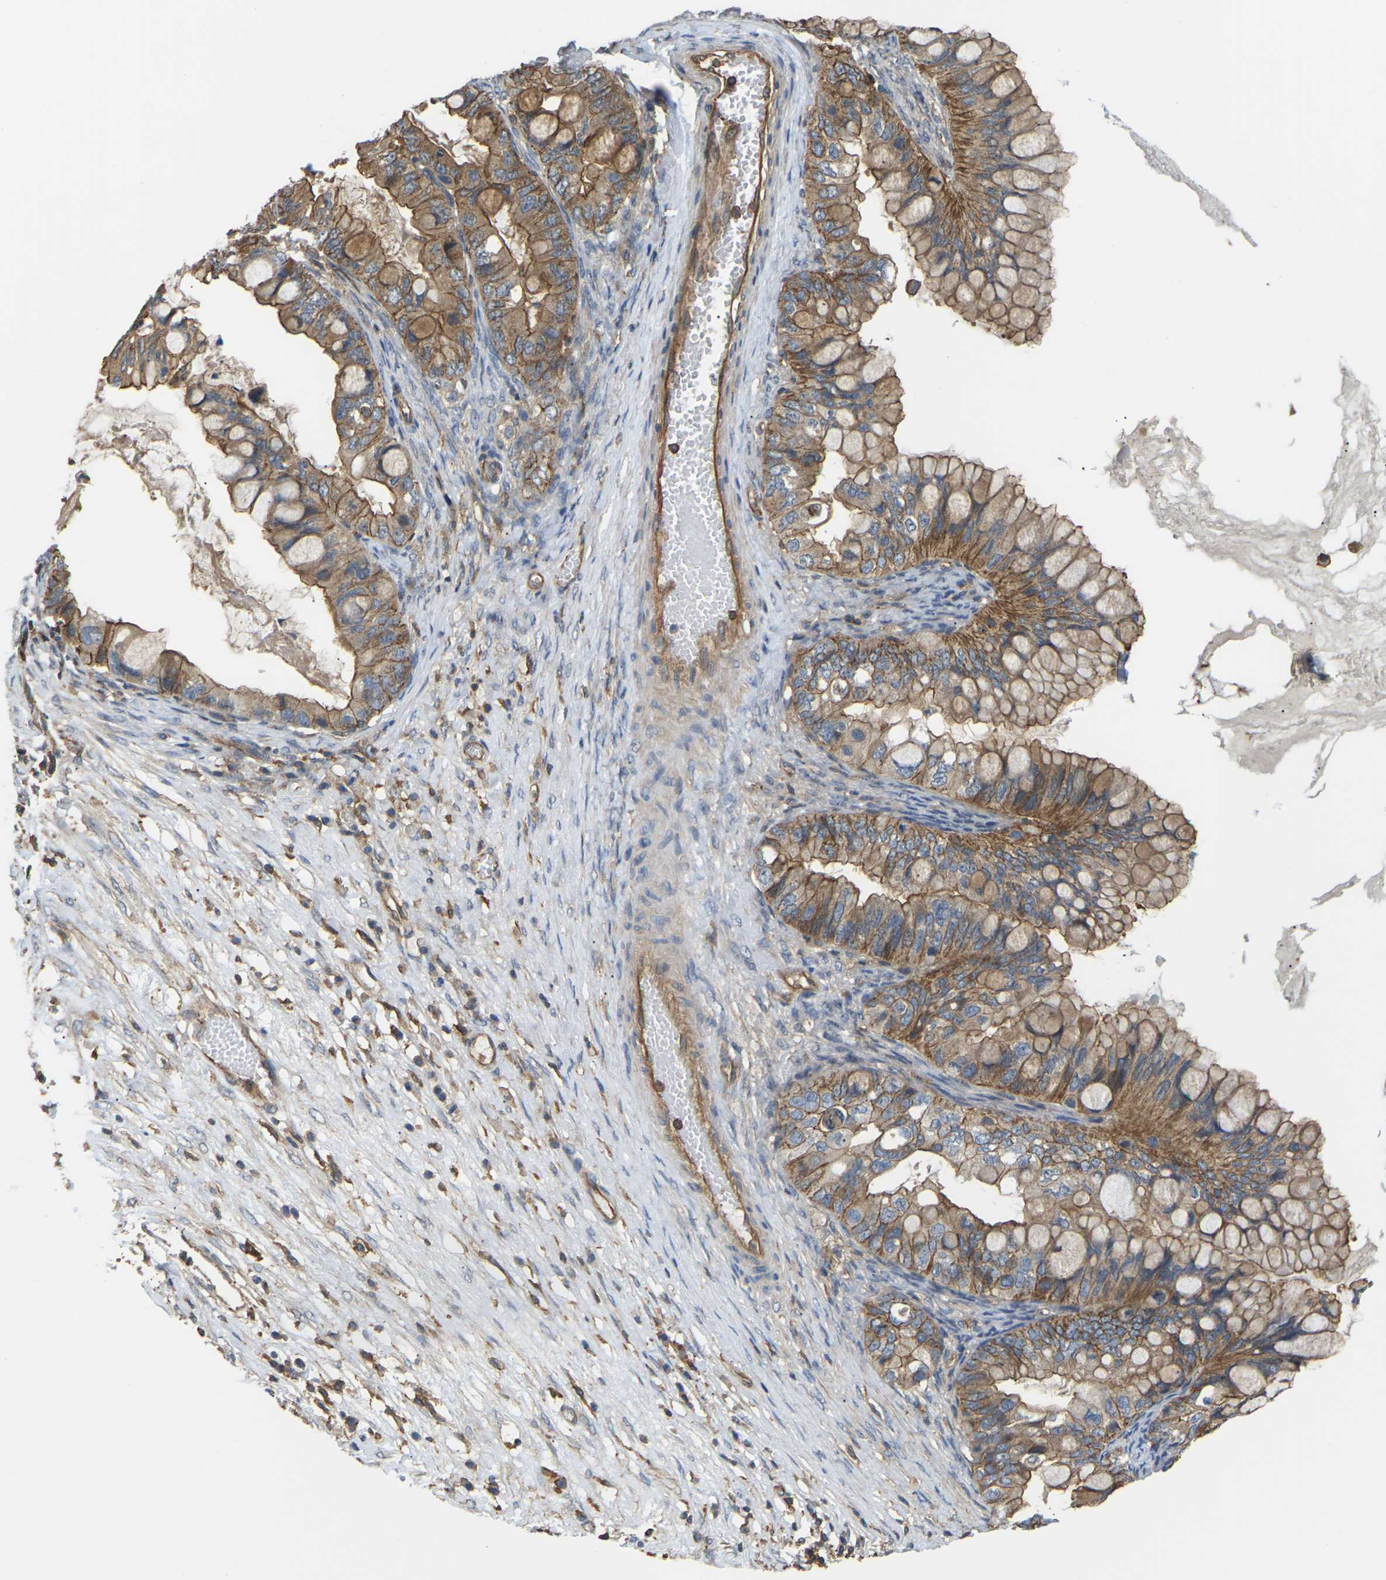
{"staining": {"intensity": "moderate", "quantity": ">75%", "location": "cytoplasmic/membranous"}, "tissue": "ovarian cancer", "cell_type": "Tumor cells", "image_type": "cancer", "snomed": [{"axis": "morphology", "description": "Cystadenocarcinoma, mucinous, NOS"}, {"axis": "topography", "description": "Ovary"}], "caption": "Ovarian cancer (mucinous cystadenocarcinoma) stained for a protein shows moderate cytoplasmic/membranous positivity in tumor cells.", "gene": "IQGAP1", "patient": {"sex": "female", "age": 80}}